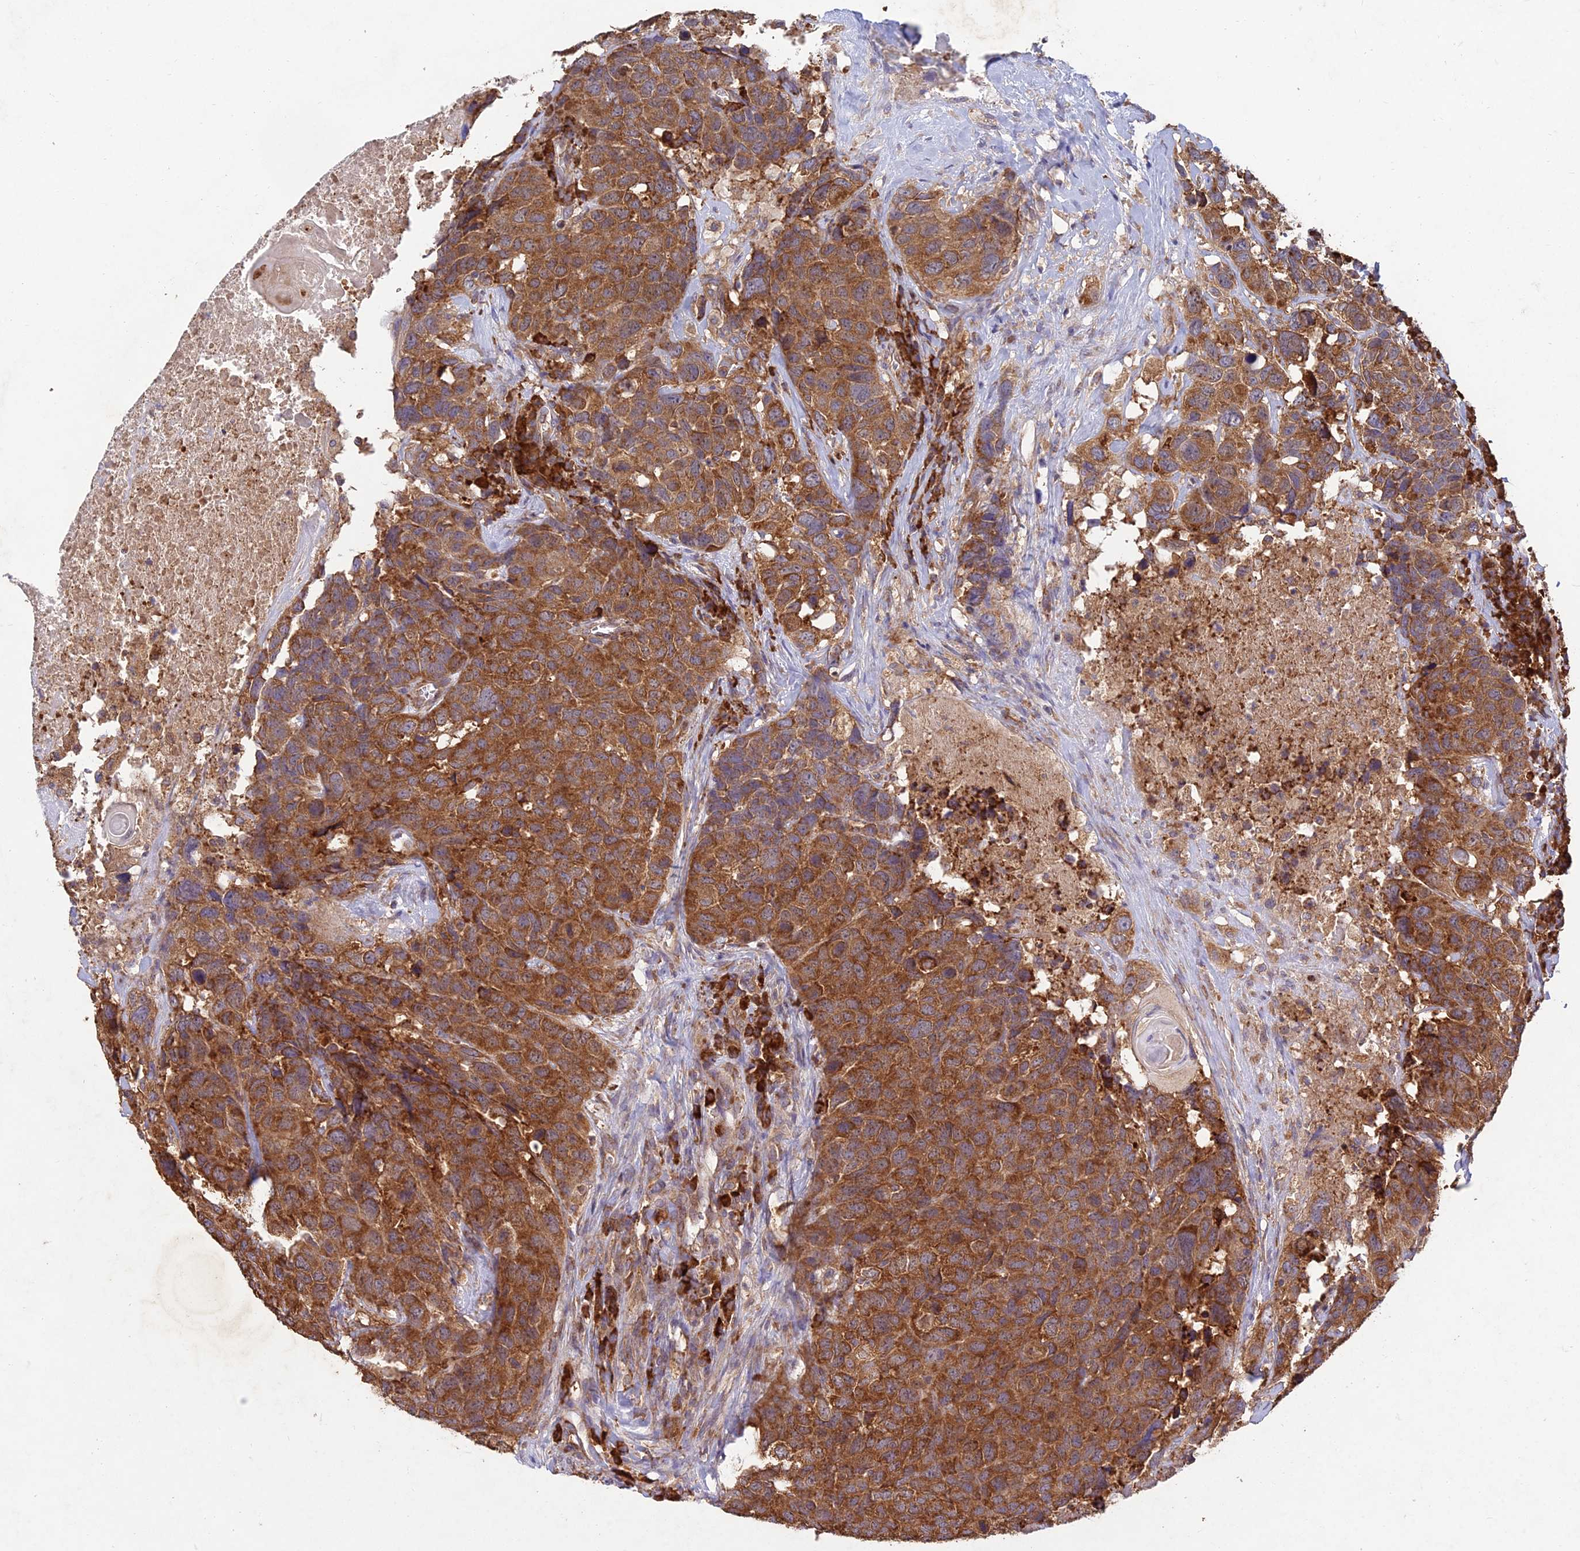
{"staining": {"intensity": "moderate", "quantity": ">75%", "location": "cytoplasmic/membranous"}, "tissue": "head and neck cancer", "cell_type": "Tumor cells", "image_type": "cancer", "snomed": [{"axis": "morphology", "description": "Squamous cell carcinoma, NOS"}, {"axis": "topography", "description": "Head-Neck"}], "caption": "Head and neck cancer was stained to show a protein in brown. There is medium levels of moderate cytoplasmic/membranous positivity in about >75% of tumor cells.", "gene": "NXNL2", "patient": {"sex": "male", "age": 66}}